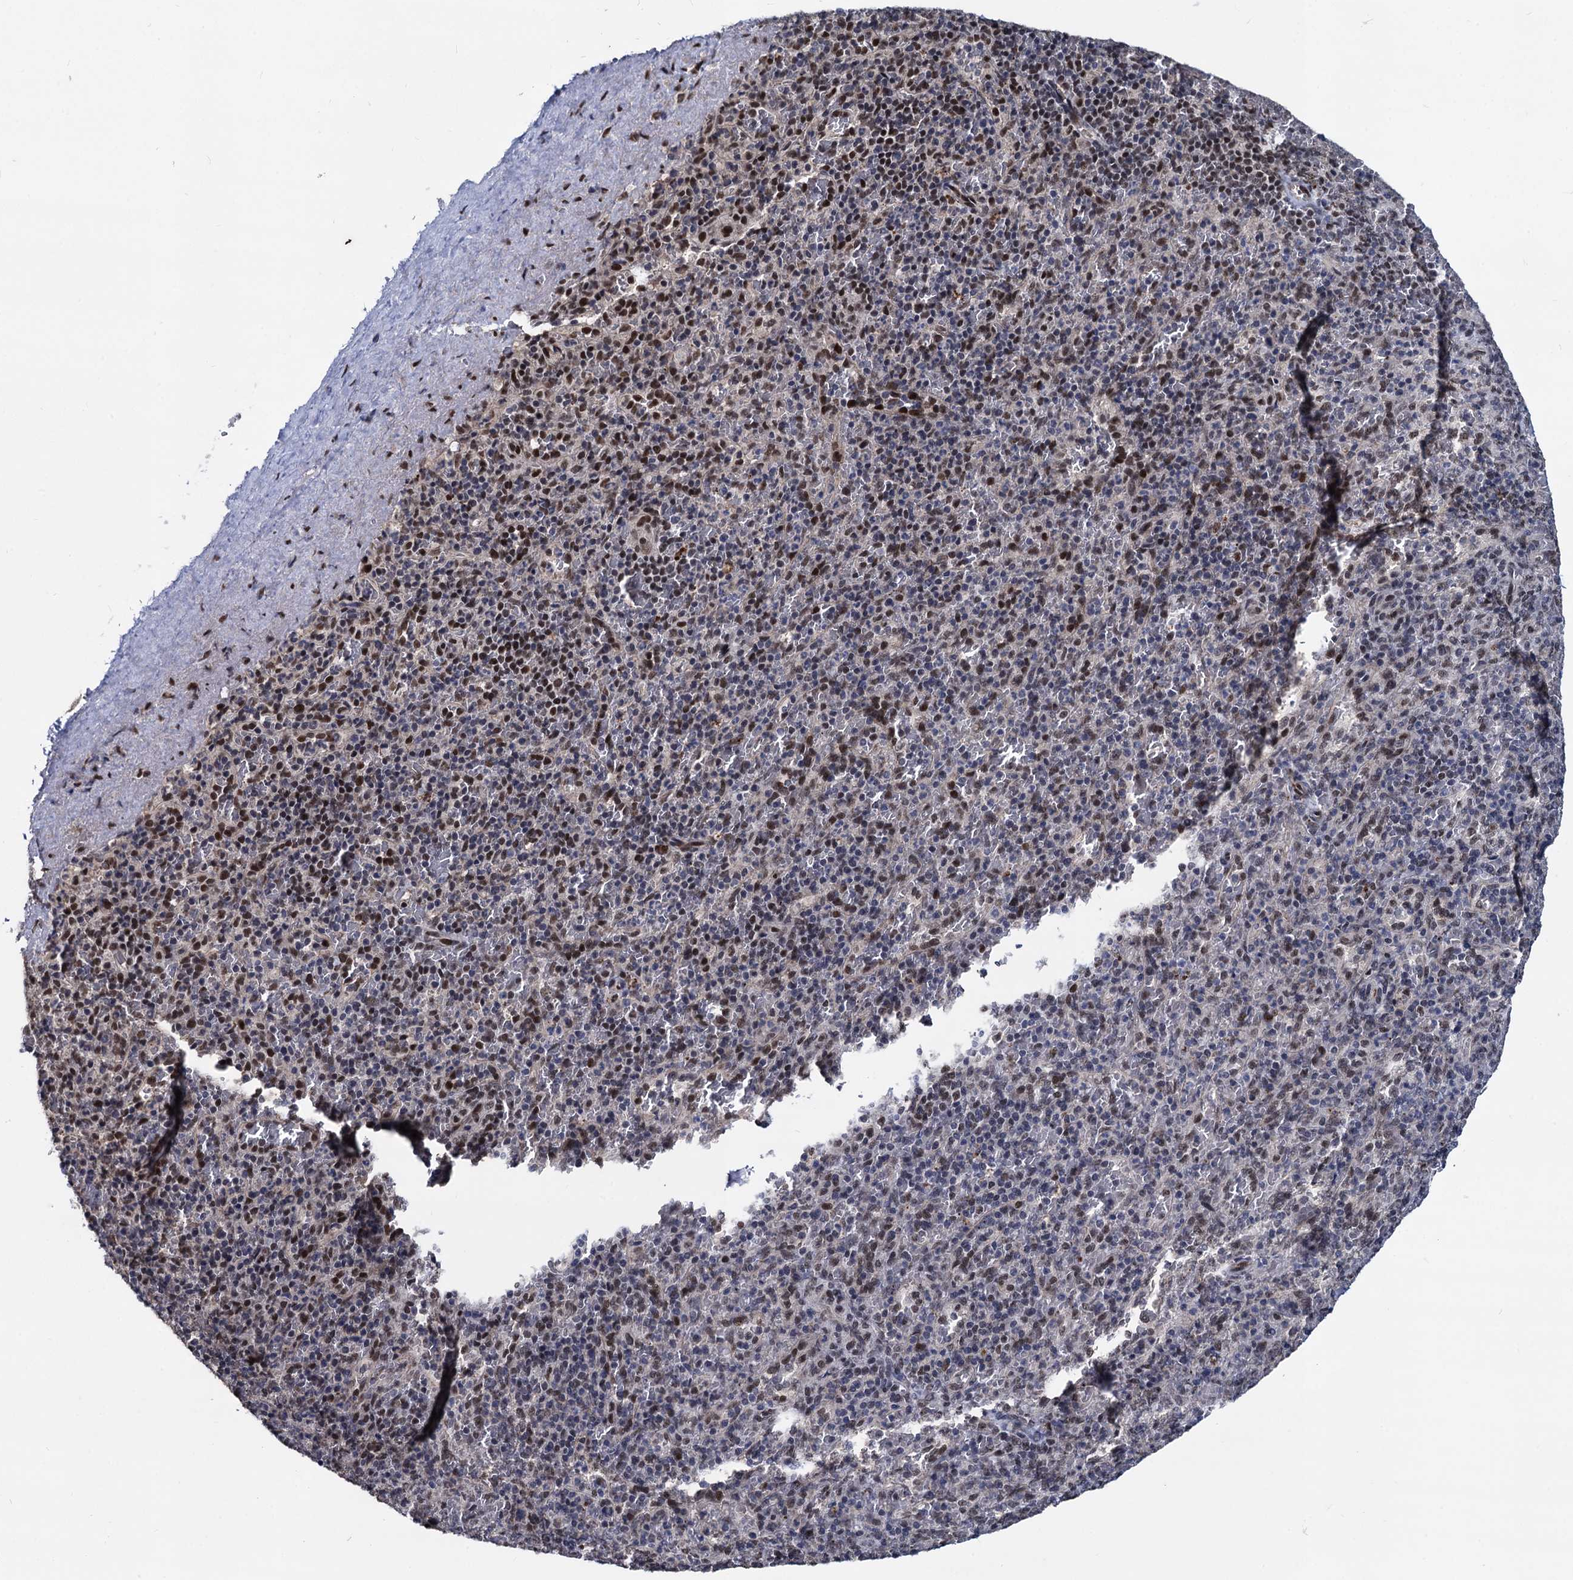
{"staining": {"intensity": "moderate", "quantity": "<25%", "location": "nuclear"}, "tissue": "spleen", "cell_type": "Cells in red pulp", "image_type": "normal", "snomed": [{"axis": "morphology", "description": "Normal tissue, NOS"}, {"axis": "topography", "description": "Spleen"}], "caption": "This is a photomicrograph of immunohistochemistry staining of benign spleen, which shows moderate staining in the nuclear of cells in red pulp.", "gene": "GALNT11", "patient": {"sex": "male", "age": 82}}